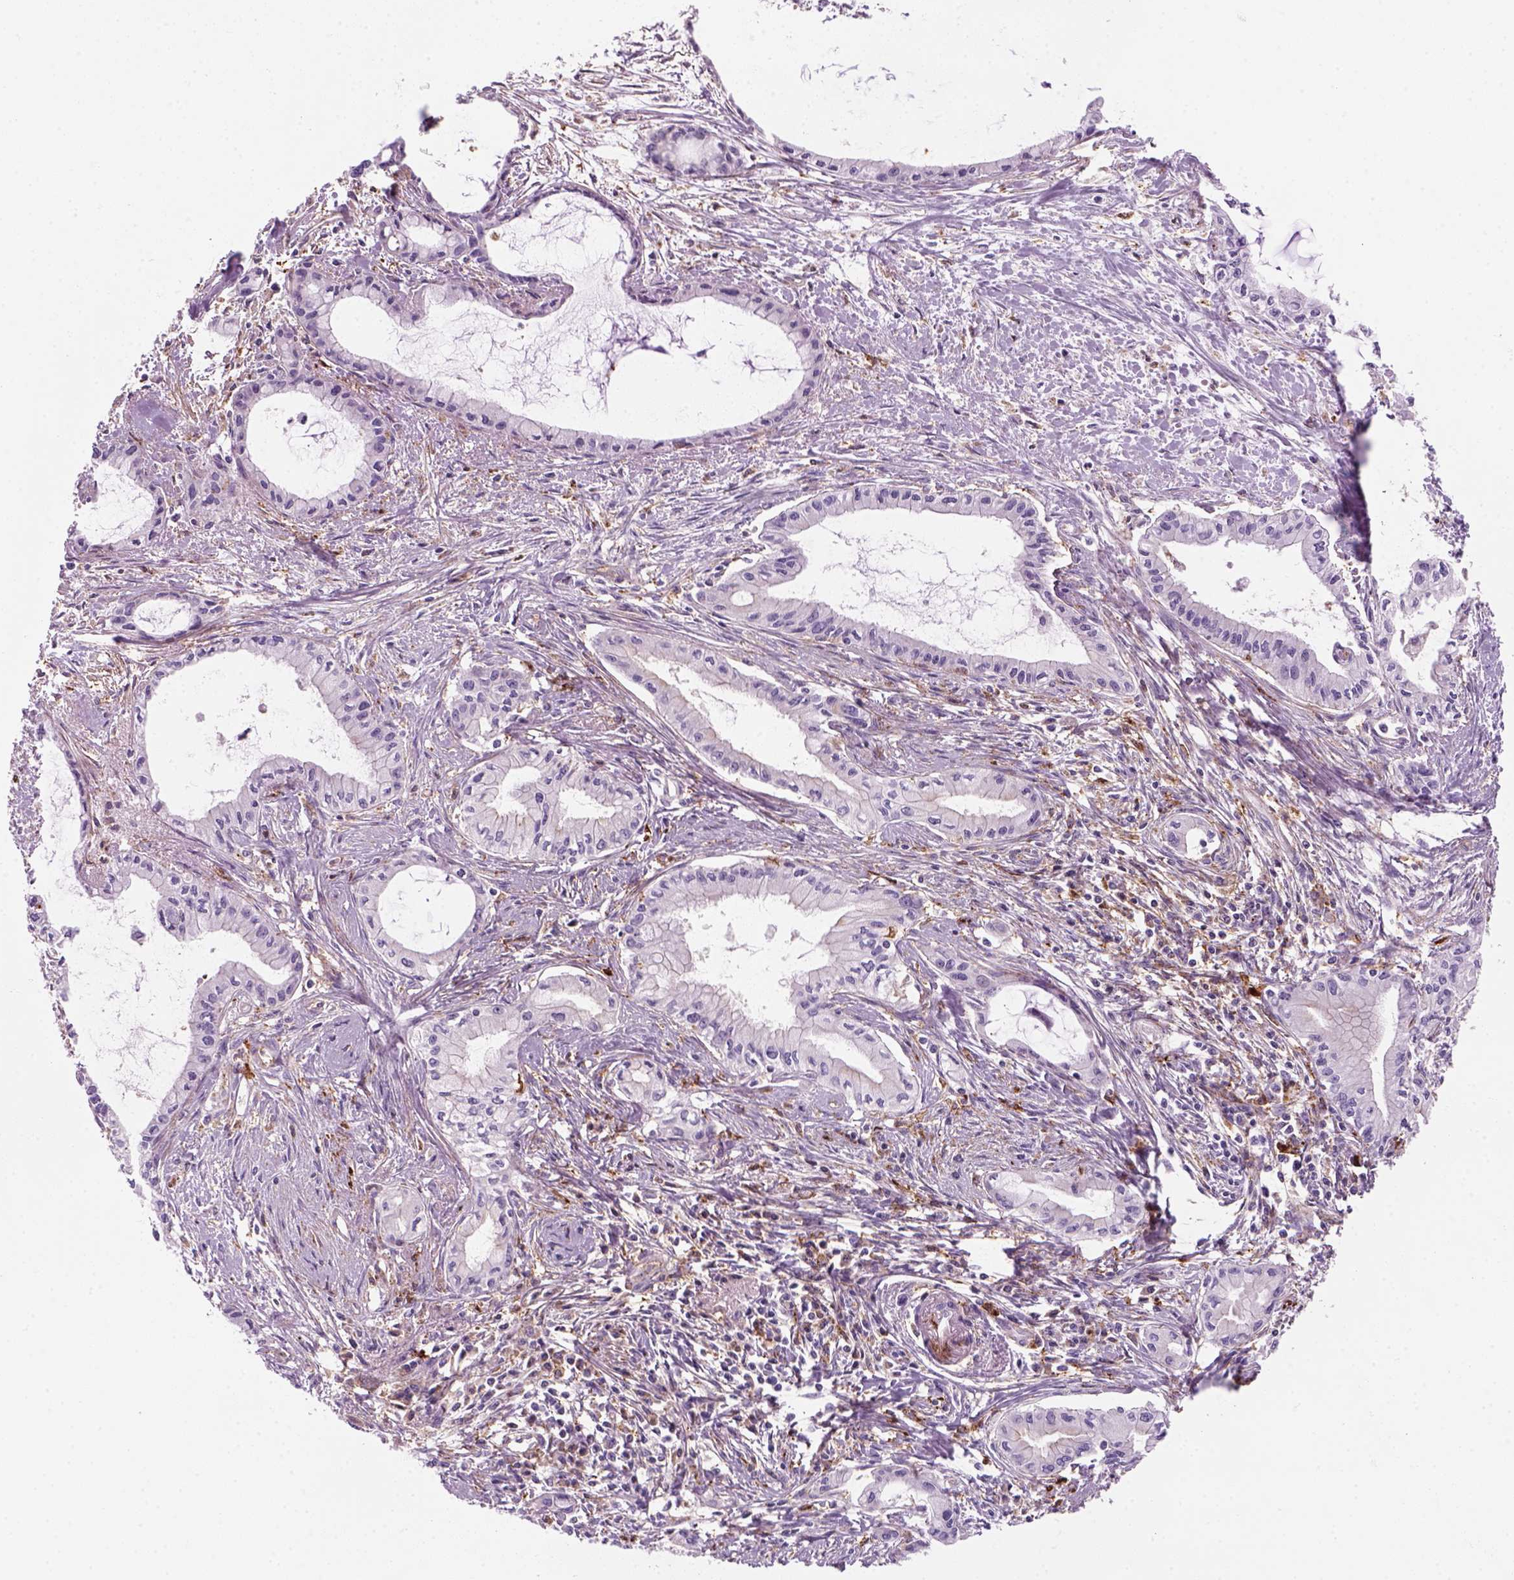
{"staining": {"intensity": "negative", "quantity": "none", "location": "none"}, "tissue": "pancreatic cancer", "cell_type": "Tumor cells", "image_type": "cancer", "snomed": [{"axis": "morphology", "description": "Adenocarcinoma, NOS"}, {"axis": "topography", "description": "Pancreas"}], "caption": "This histopathology image is of pancreatic adenocarcinoma stained with IHC to label a protein in brown with the nuclei are counter-stained blue. There is no staining in tumor cells. (Brightfield microscopy of DAB immunohistochemistry (IHC) at high magnification).", "gene": "MARCKS", "patient": {"sex": "male", "age": 48}}